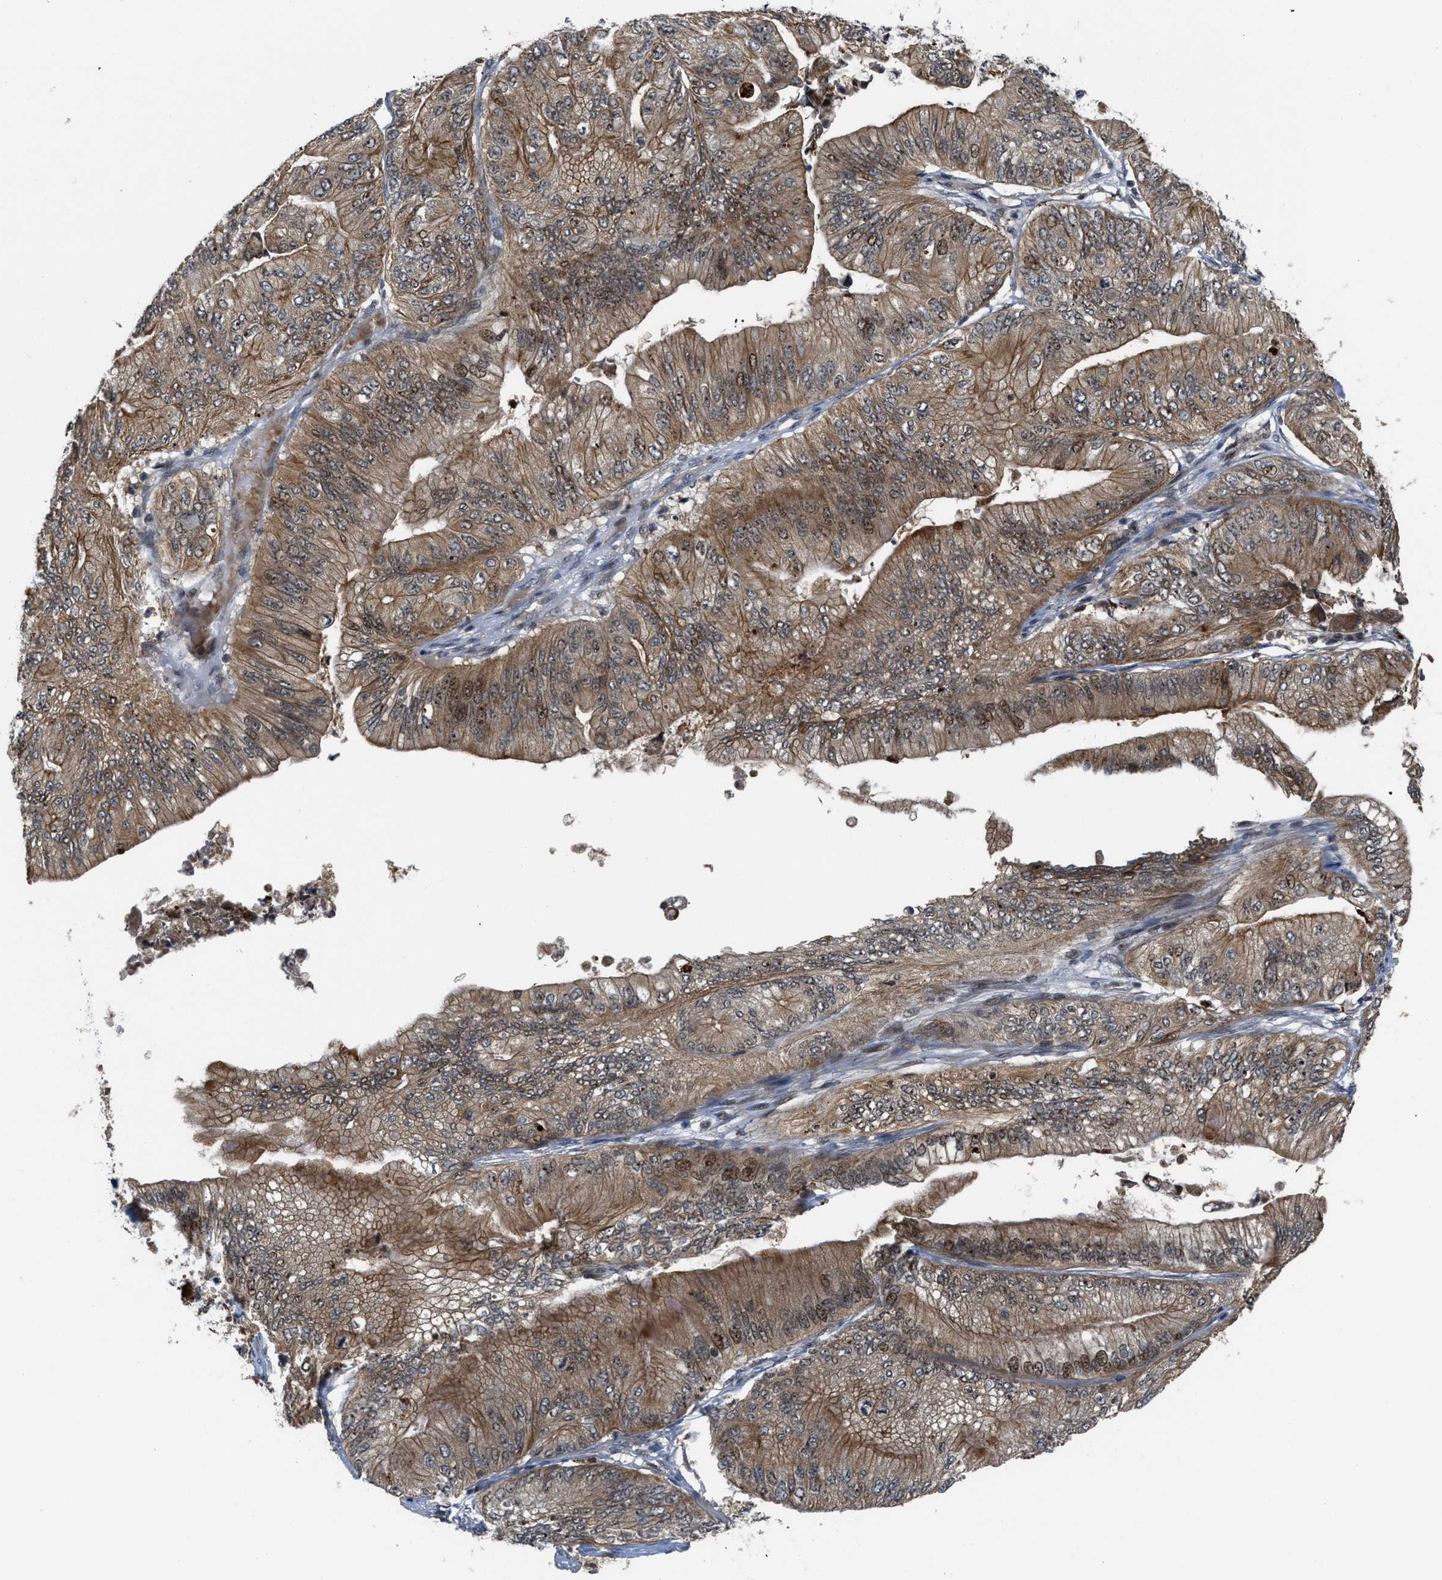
{"staining": {"intensity": "moderate", "quantity": ">75%", "location": "cytoplasmic/membranous"}, "tissue": "ovarian cancer", "cell_type": "Tumor cells", "image_type": "cancer", "snomed": [{"axis": "morphology", "description": "Cystadenocarcinoma, mucinous, NOS"}, {"axis": "topography", "description": "Ovary"}], "caption": "Protein staining shows moderate cytoplasmic/membranous expression in approximately >75% of tumor cells in ovarian cancer (mucinous cystadenocarcinoma). (Brightfield microscopy of DAB IHC at high magnification).", "gene": "DNAJC28", "patient": {"sex": "female", "age": 61}}